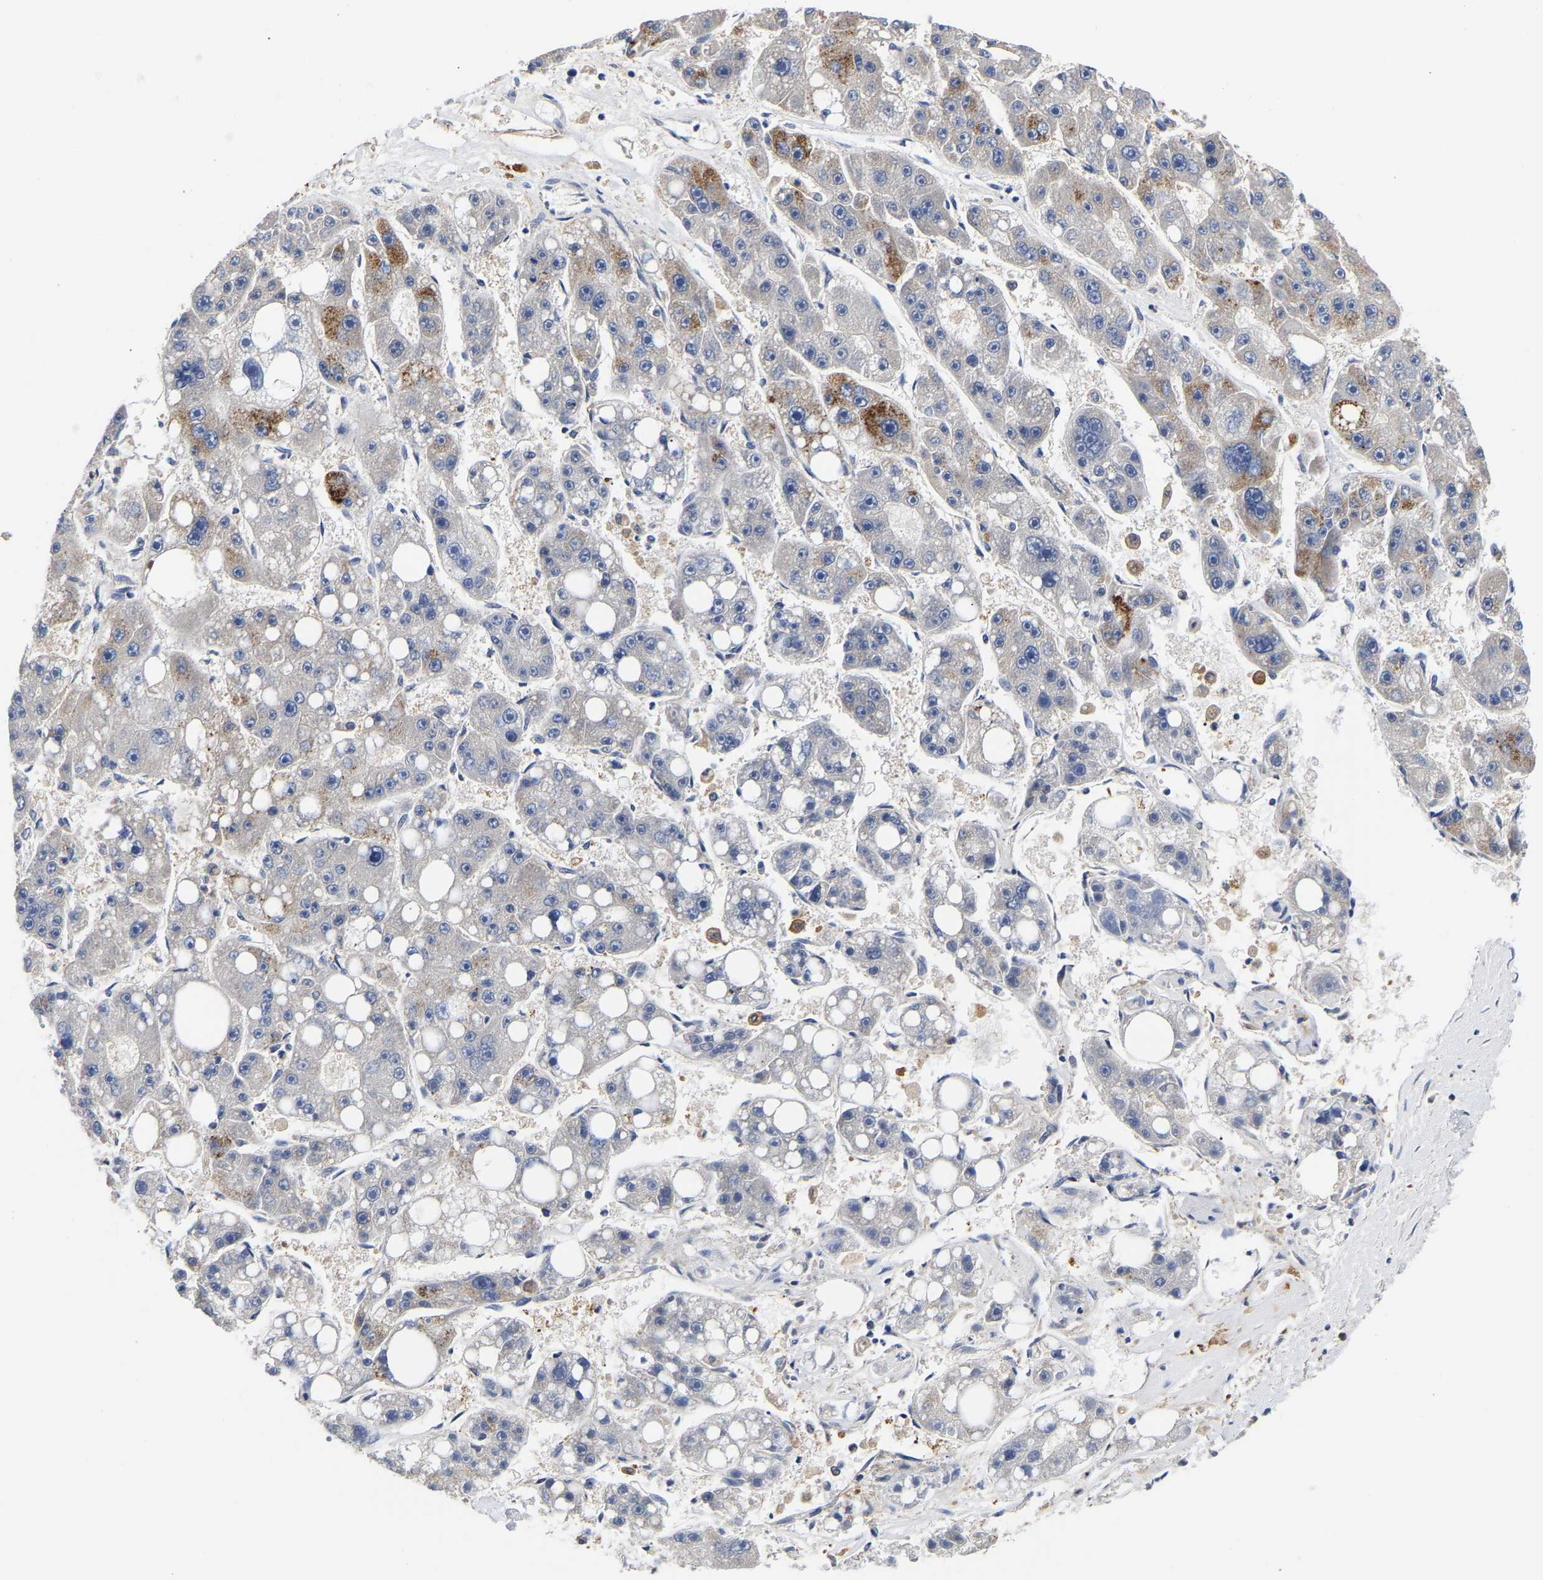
{"staining": {"intensity": "moderate", "quantity": "<25%", "location": "cytoplasmic/membranous"}, "tissue": "liver cancer", "cell_type": "Tumor cells", "image_type": "cancer", "snomed": [{"axis": "morphology", "description": "Carcinoma, Hepatocellular, NOS"}, {"axis": "topography", "description": "Liver"}], "caption": "Immunohistochemical staining of hepatocellular carcinoma (liver) exhibits low levels of moderate cytoplasmic/membranous positivity in about <25% of tumor cells.", "gene": "CCDC6", "patient": {"sex": "female", "age": 61}}